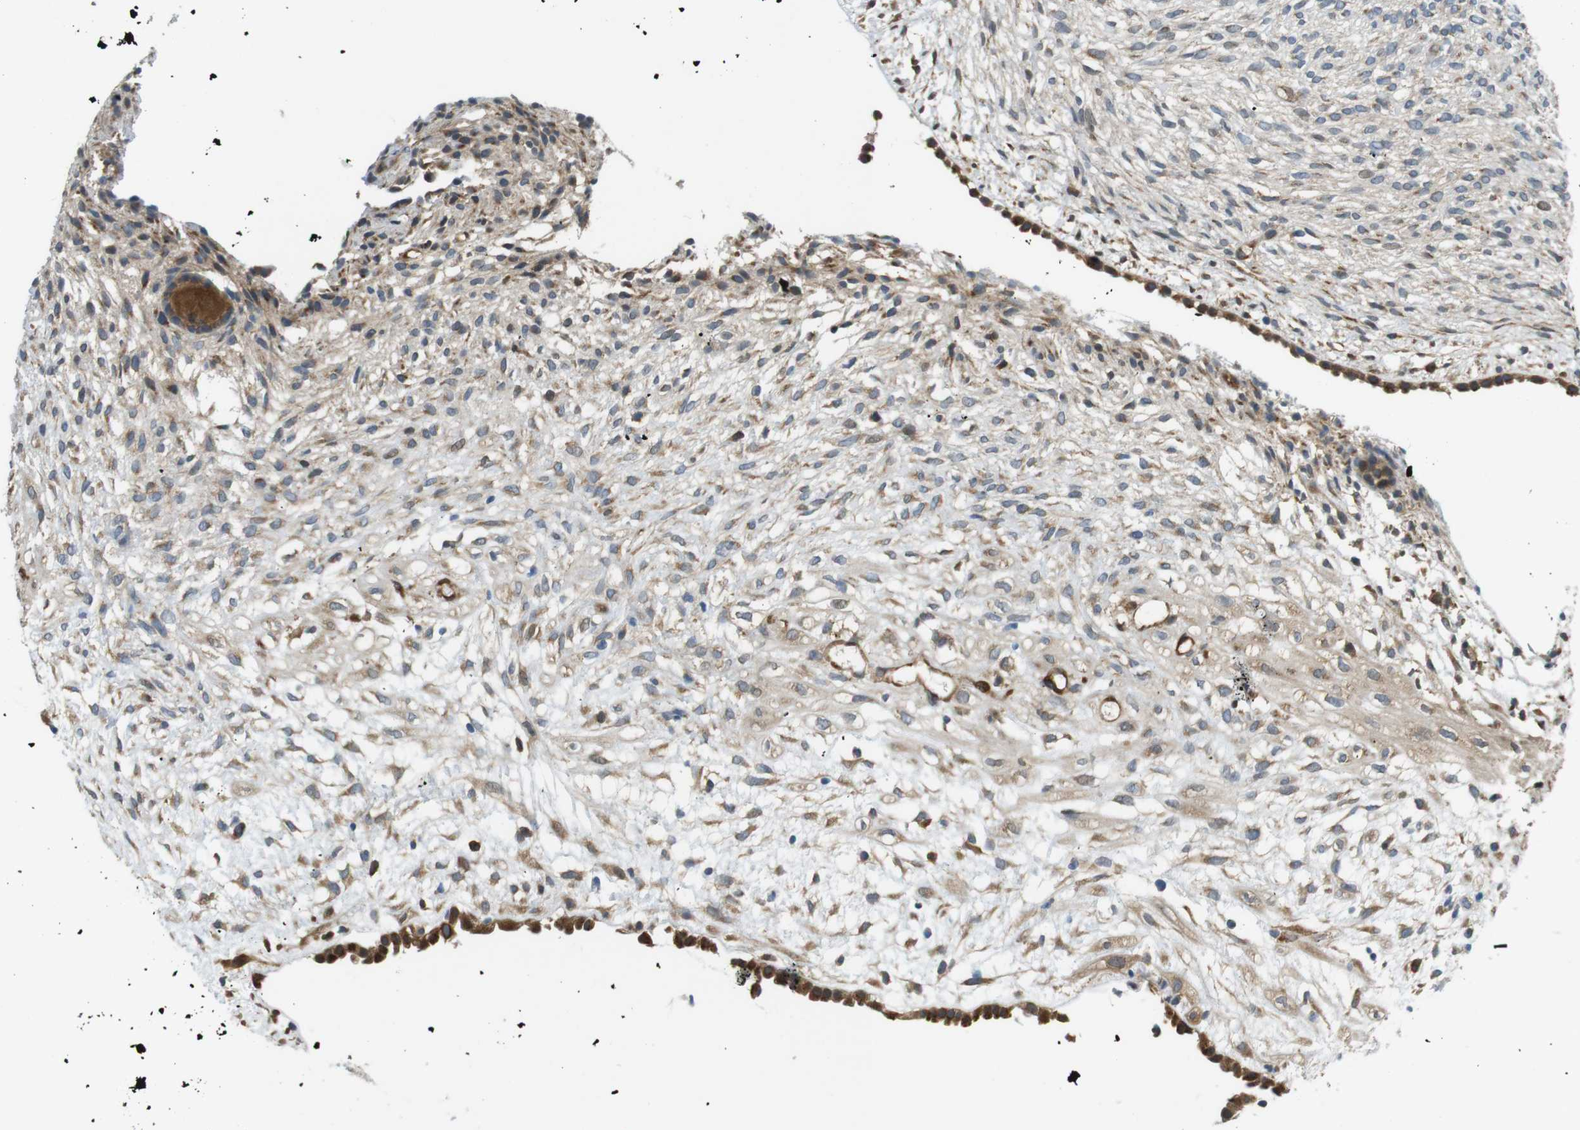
{"staining": {"intensity": "moderate", "quantity": "<25%", "location": "cytoplasmic/membranous"}, "tissue": "ovary", "cell_type": "Ovarian stroma cells", "image_type": "normal", "snomed": [{"axis": "morphology", "description": "Normal tissue, NOS"}, {"axis": "morphology", "description": "Cyst, NOS"}, {"axis": "topography", "description": "Ovary"}], "caption": "Immunohistochemical staining of benign ovary exhibits low levels of moderate cytoplasmic/membranous staining in about <25% of ovarian stroma cells.", "gene": "PALD1", "patient": {"sex": "female", "age": 18}}